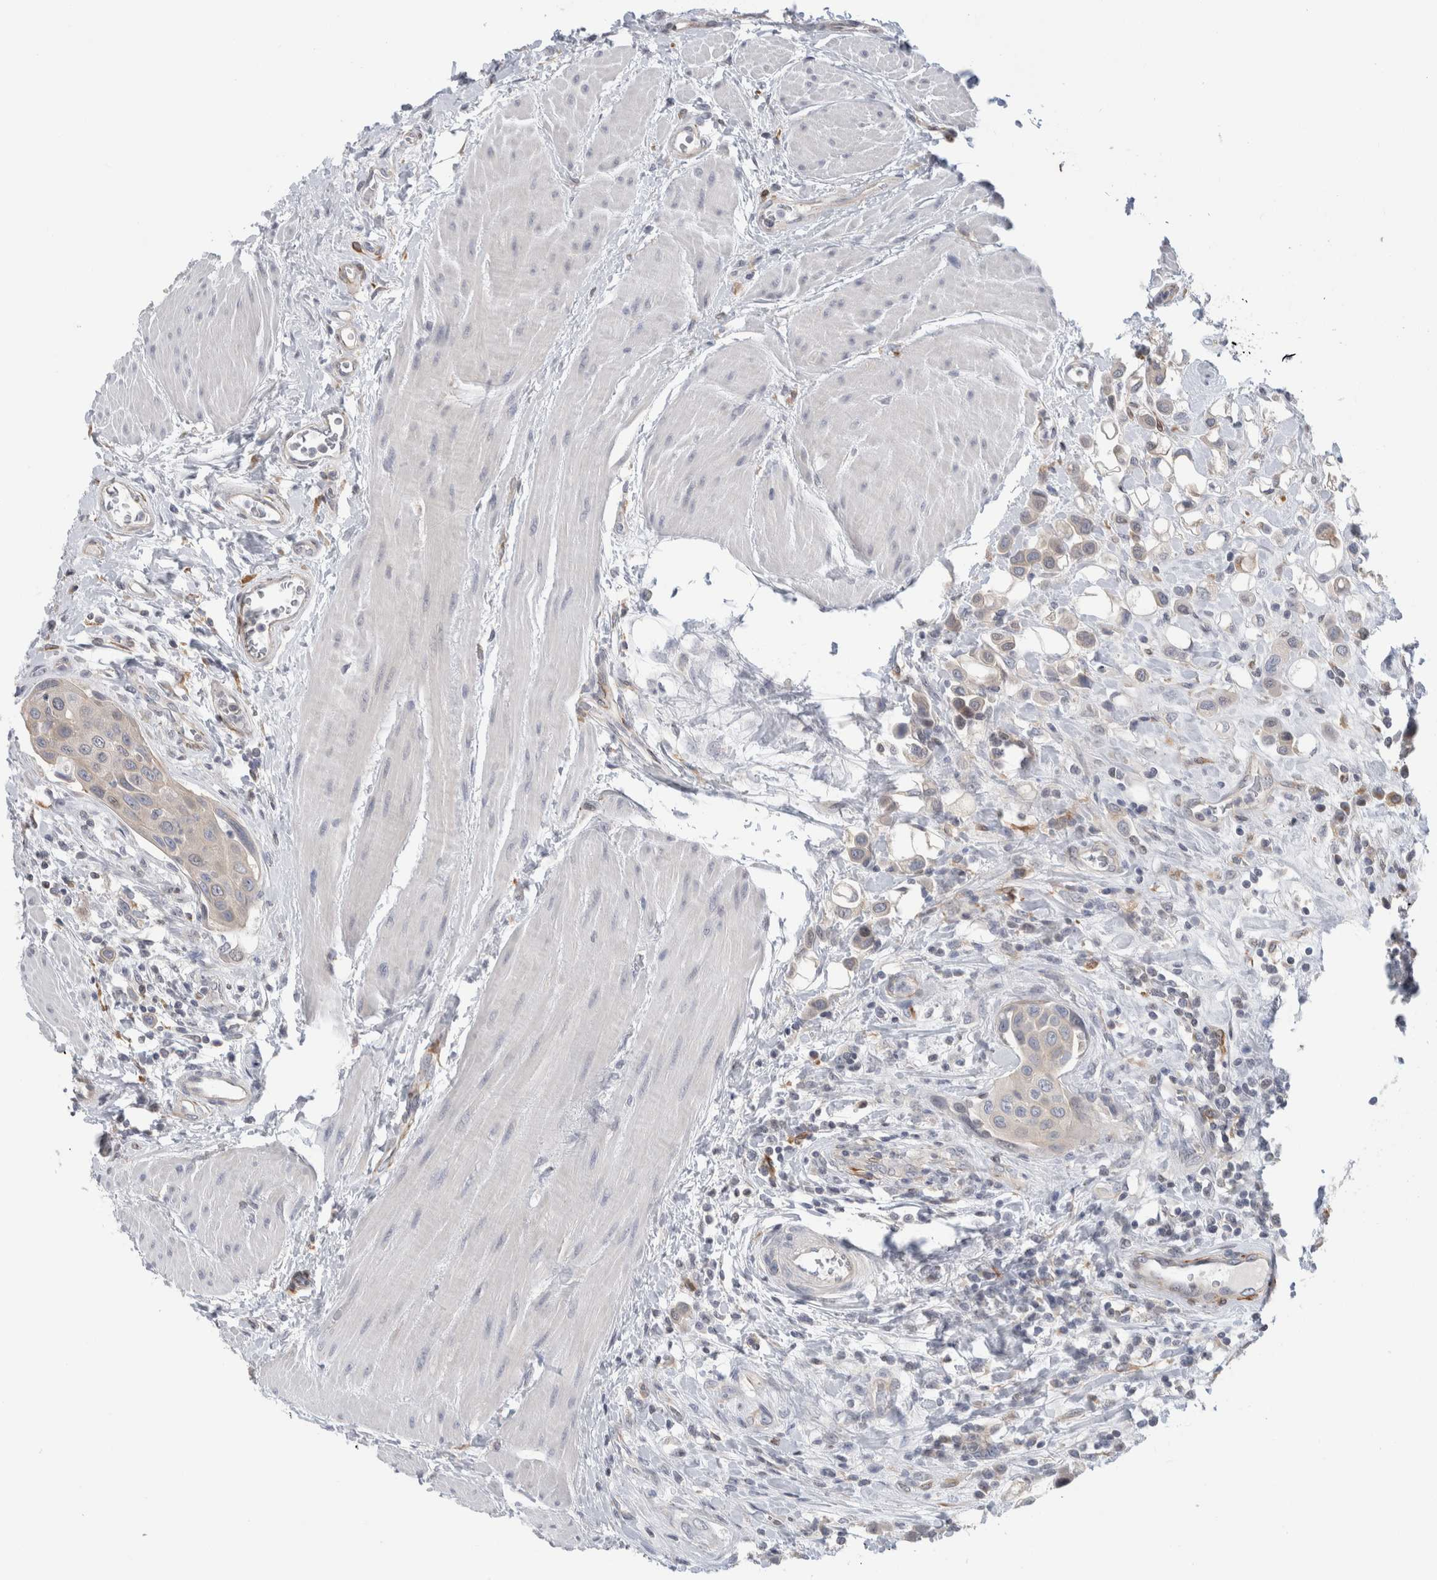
{"staining": {"intensity": "weak", "quantity": "<25%", "location": "cytoplasmic/membranous"}, "tissue": "urothelial cancer", "cell_type": "Tumor cells", "image_type": "cancer", "snomed": [{"axis": "morphology", "description": "Urothelial carcinoma, High grade"}, {"axis": "topography", "description": "Urinary bladder"}], "caption": "Tumor cells are negative for protein expression in human urothelial carcinoma (high-grade).", "gene": "SYTL5", "patient": {"sex": "male", "age": 50}}